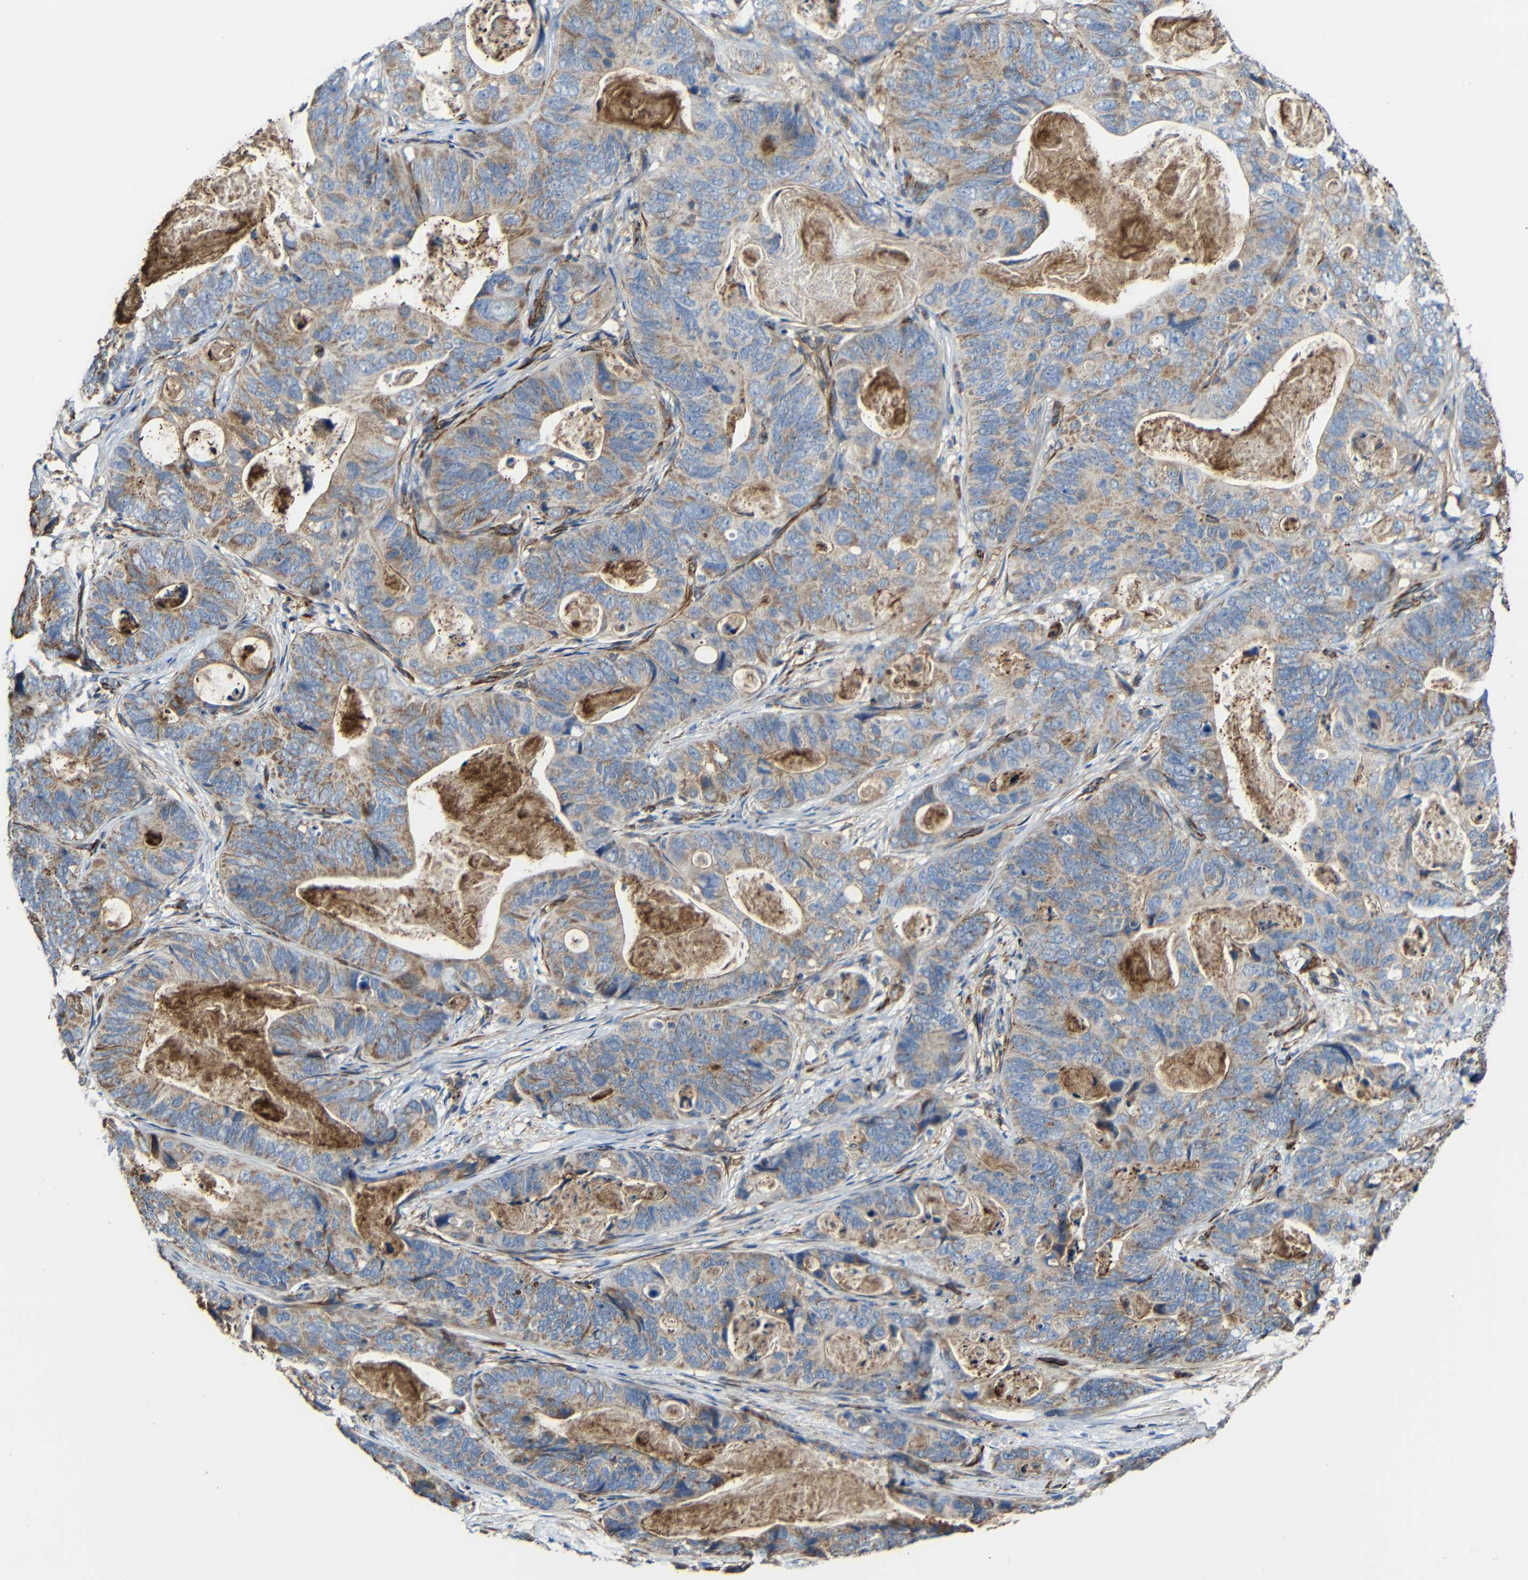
{"staining": {"intensity": "weak", "quantity": ">75%", "location": "cytoplasmic/membranous"}, "tissue": "stomach cancer", "cell_type": "Tumor cells", "image_type": "cancer", "snomed": [{"axis": "morphology", "description": "Adenocarcinoma, NOS"}, {"axis": "topography", "description": "Stomach"}], "caption": "Human stomach cancer (adenocarcinoma) stained with a brown dye reveals weak cytoplasmic/membranous positive positivity in approximately >75% of tumor cells.", "gene": "IGSF10", "patient": {"sex": "female", "age": 89}}